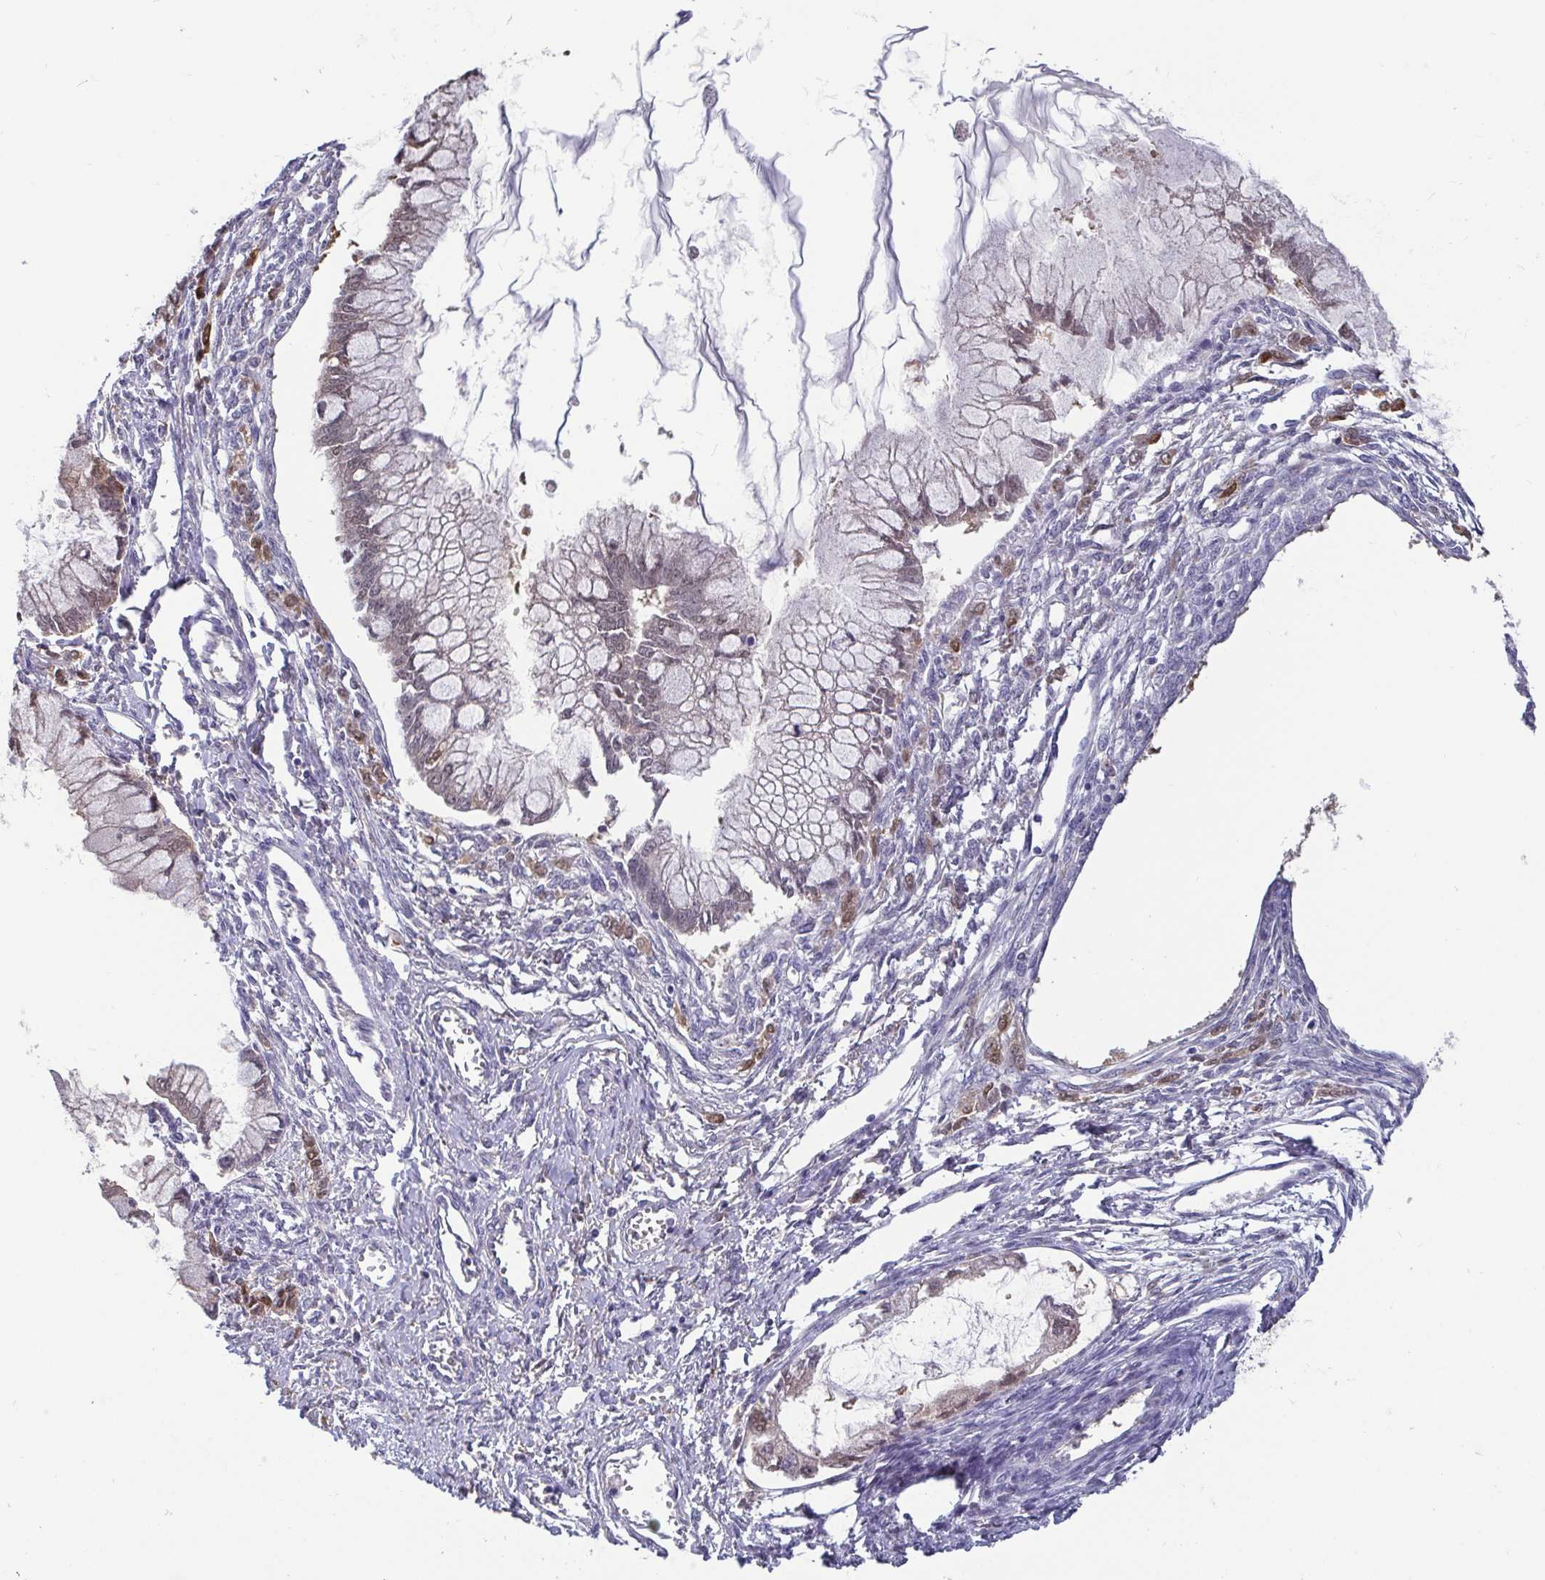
{"staining": {"intensity": "weak", "quantity": "25%-75%", "location": "nuclear"}, "tissue": "ovarian cancer", "cell_type": "Tumor cells", "image_type": "cancer", "snomed": [{"axis": "morphology", "description": "Cystadenocarcinoma, mucinous, NOS"}, {"axis": "topography", "description": "Ovary"}], "caption": "An image of mucinous cystadenocarcinoma (ovarian) stained for a protein demonstrates weak nuclear brown staining in tumor cells.", "gene": "IDH1", "patient": {"sex": "female", "age": 34}}